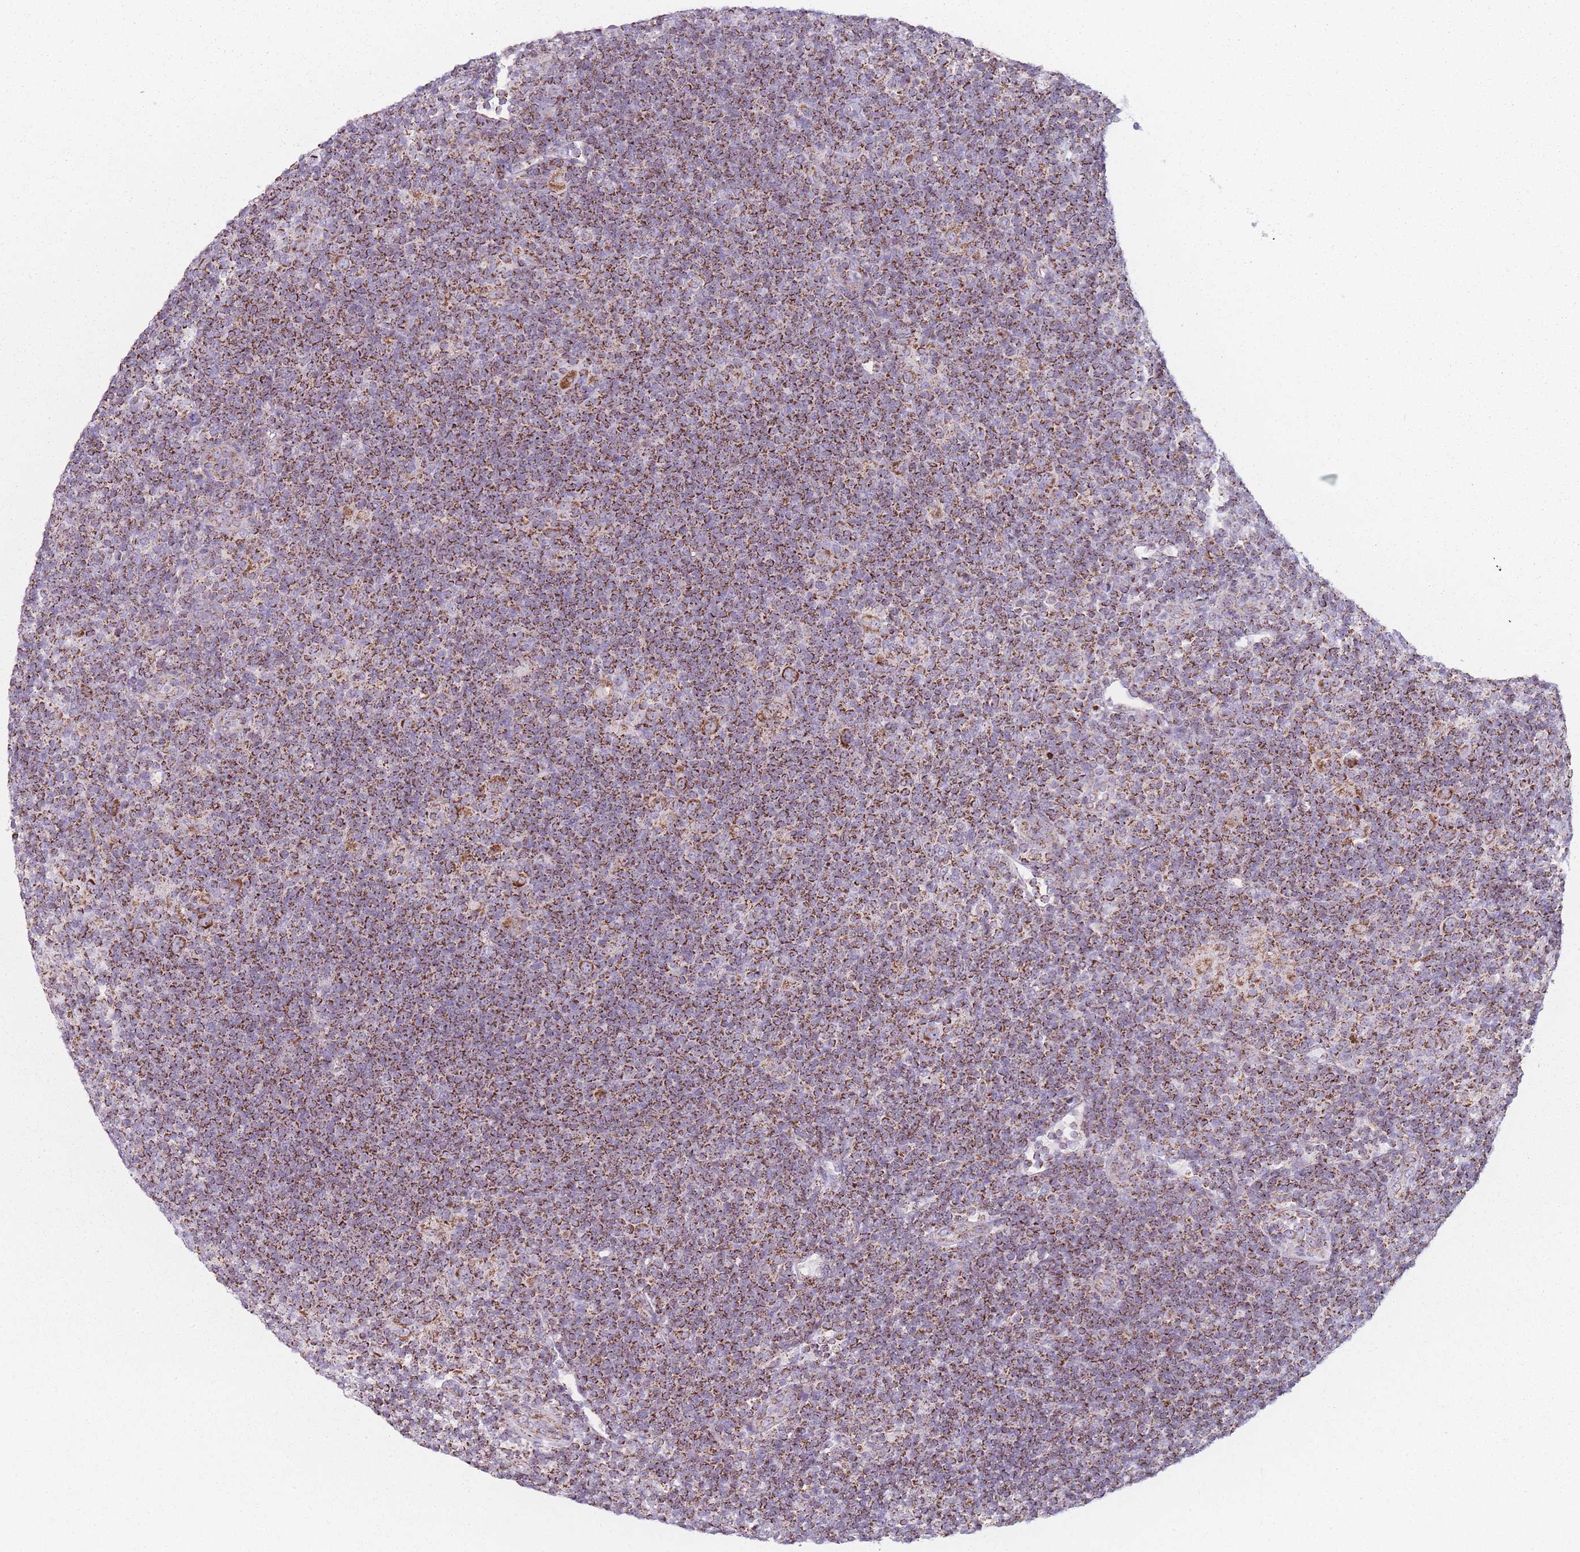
{"staining": {"intensity": "strong", "quantity": ">75%", "location": "cytoplasmic/membranous"}, "tissue": "lymphoma", "cell_type": "Tumor cells", "image_type": "cancer", "snomed": [{"axis": "morphology", "description": "Hodgkin's disease, NOS"}, {"axis": "topography", "description": "Lymph node"}], "caption": "Immunohistochemistry (IHC) micrograph of neoplastic tissue: human lymphoma stained using immunohistochemistry displays high levels of strong protein expression localized specifically in the cytoplasmic/membranous of tumor cells, appearing as a cytoplasmic/membranous brown color.", "gene": "DCHS1", "patient": {"sex": "female", "age": 57}}